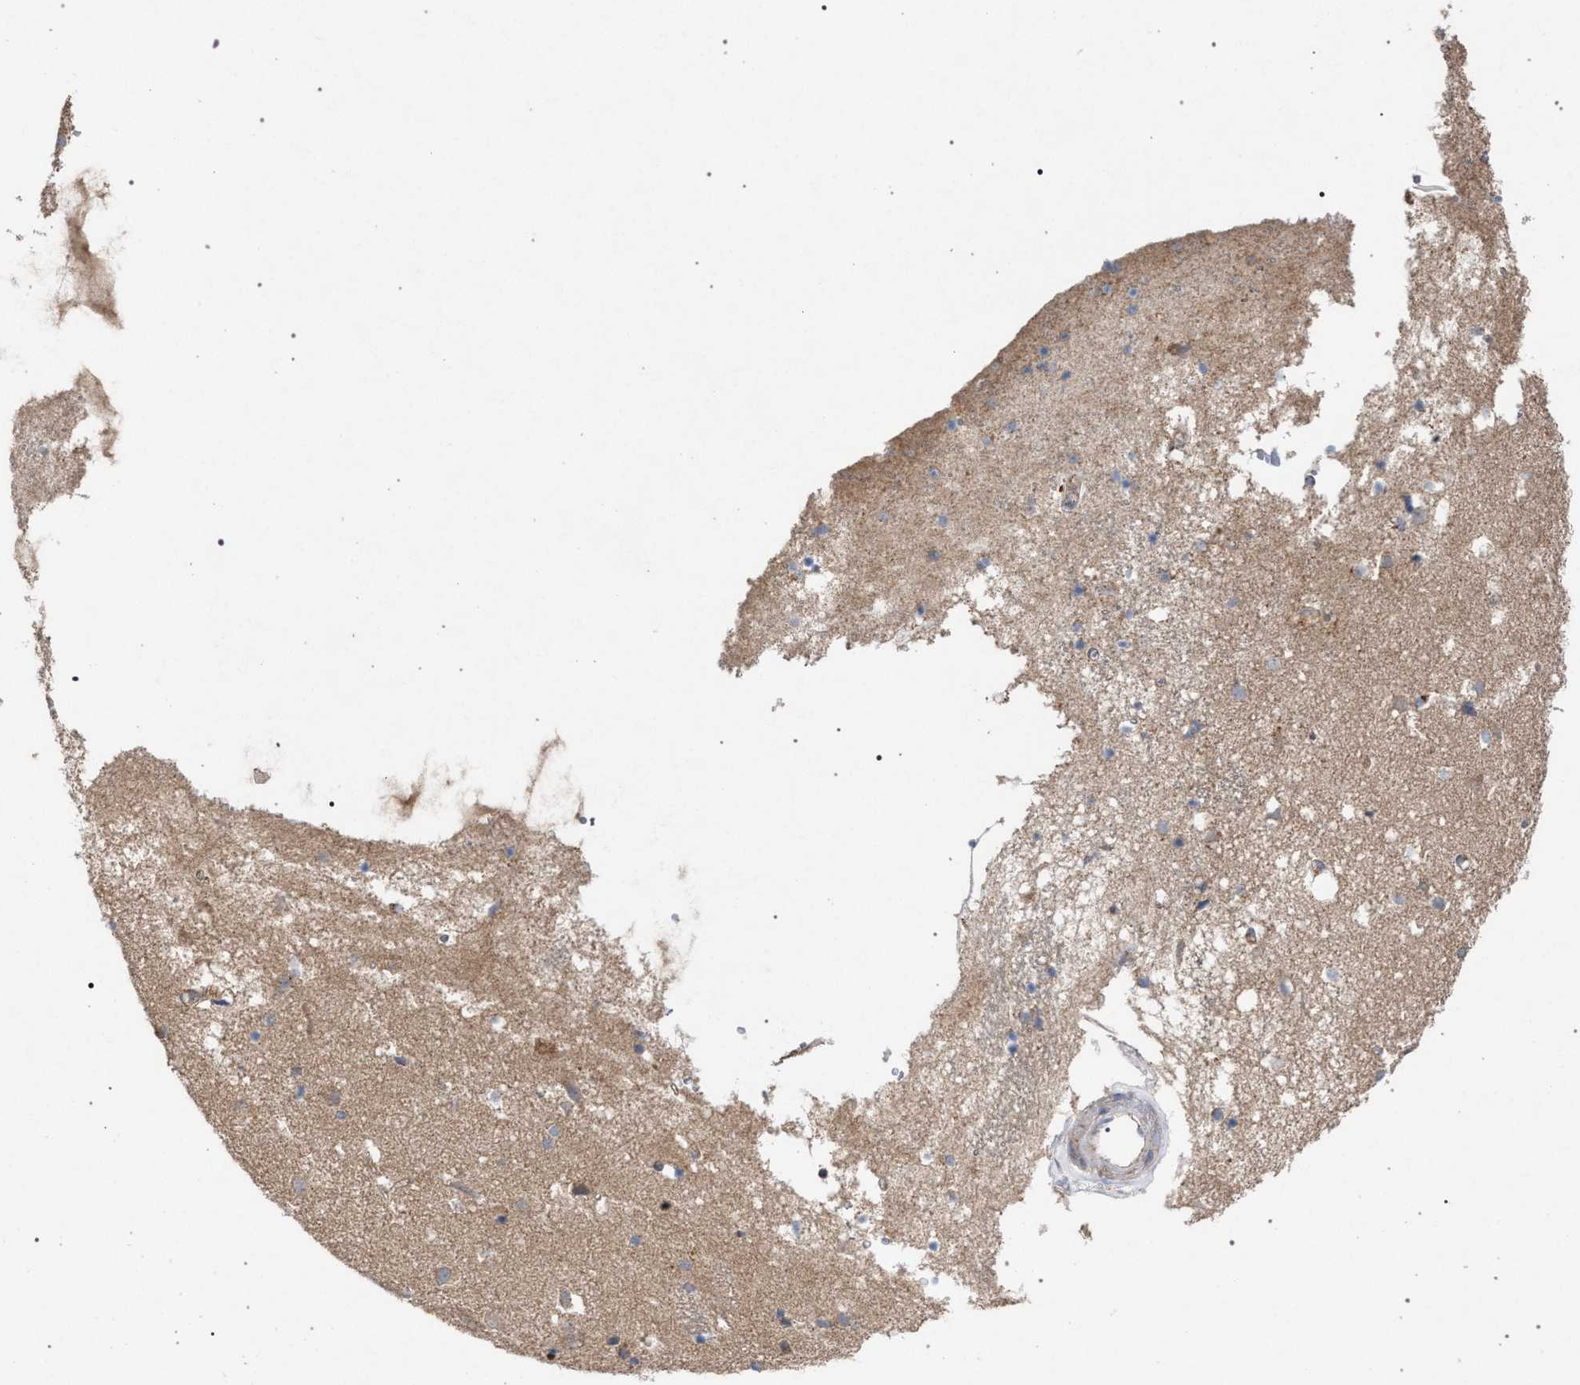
{"staining": {"intensity": "negative", "quantity": "none", "location": "none"}, "tissue": "caudate", "cell_type": "Glial cells", "image_type": "normal", "snomed": [{"axis": "morphology", "description": "Normal tissue, NOS"}, {"axis": "topography", "description": "Lateral ventricle wall"}], "caption": "IHC image of normal caudate stained for a protein (brown), which exhibits no expression in glial cells.", "gene": "VPS13A", "patient": {"sex": "male", "age": 70}}